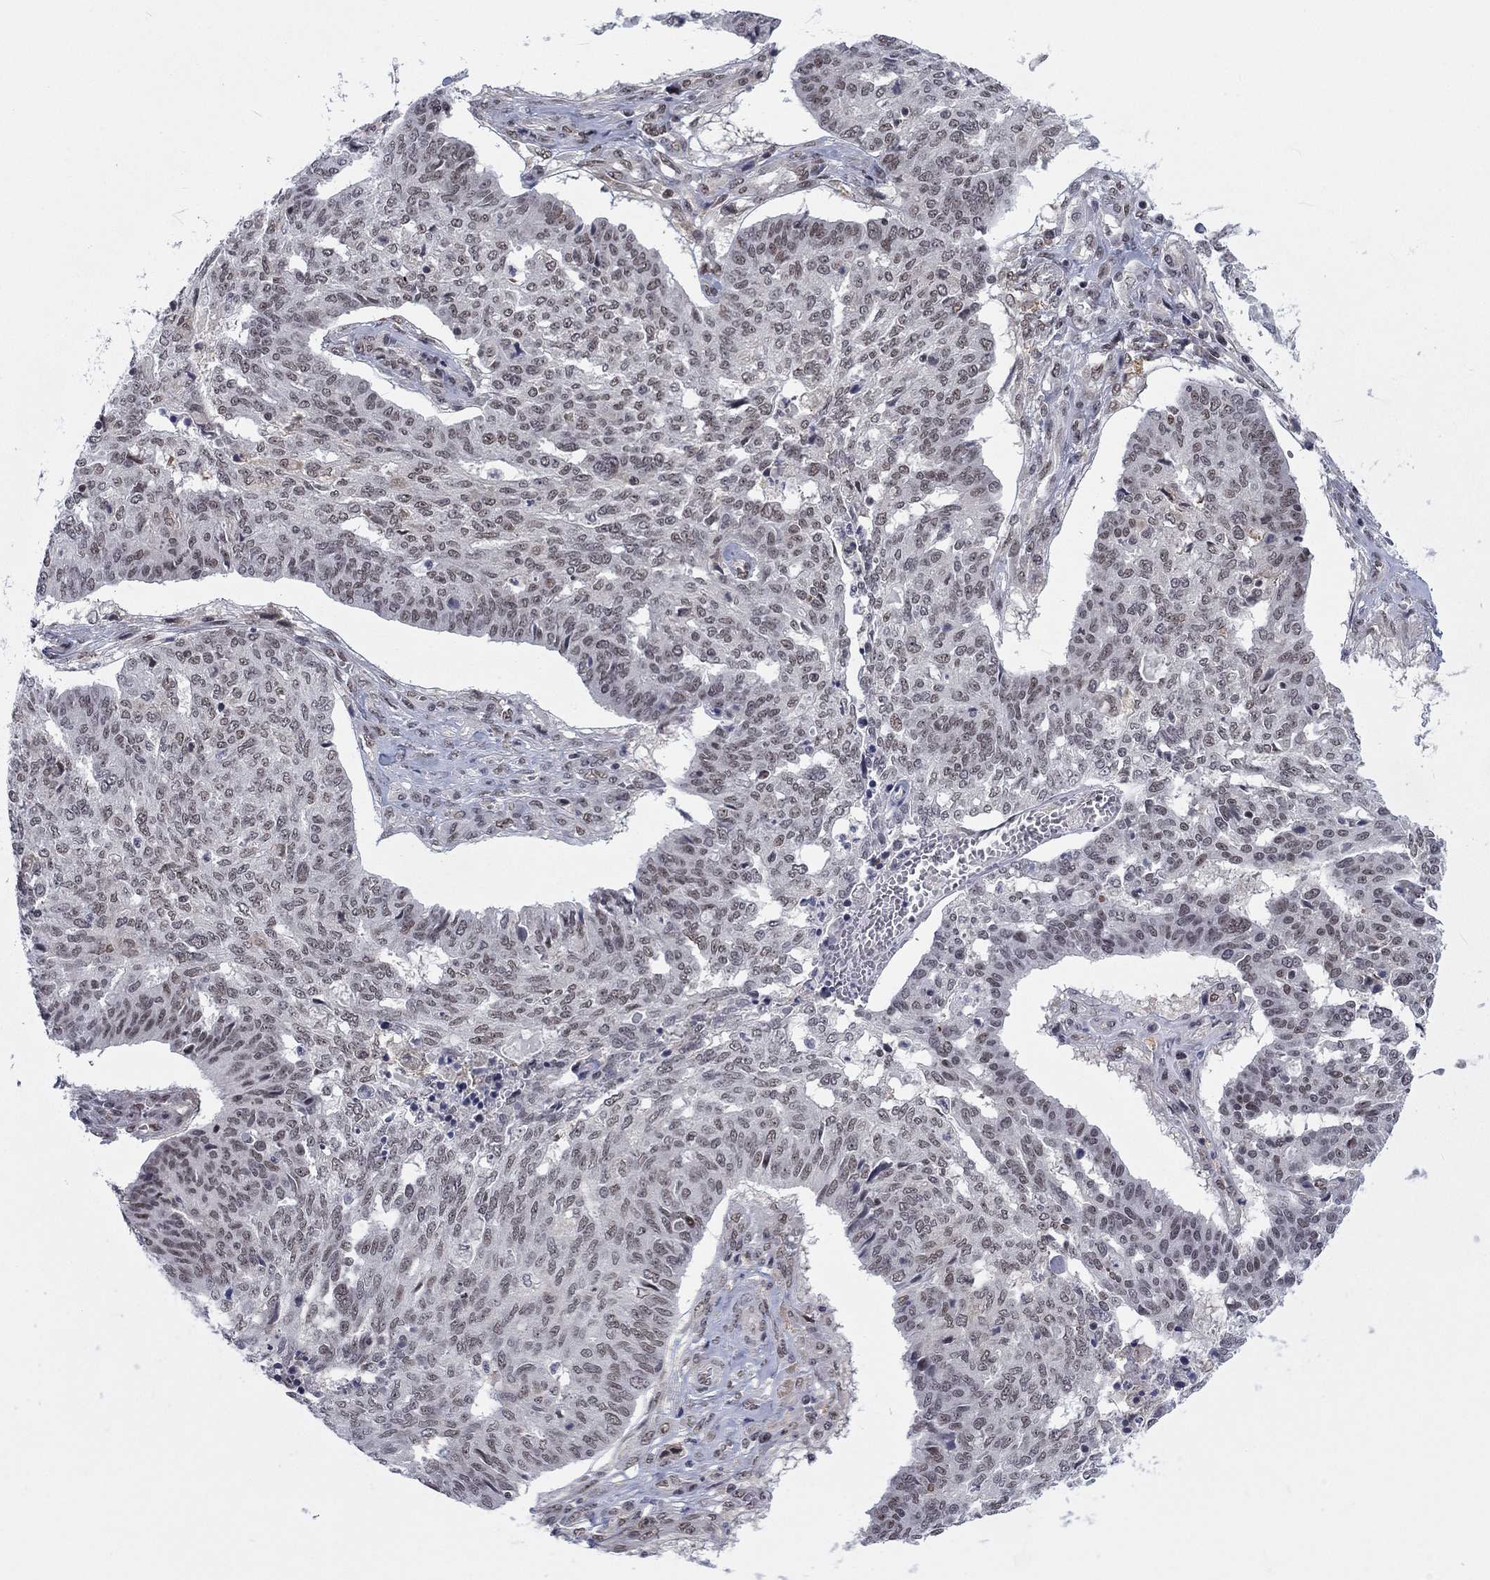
{"staining": {"intensity": "moderate", "quantity": "<25%", "location": "nuclear"}, "tissue": "ovarian cancer", "cell_type": "Tumor cells", "image_type": "cancer", "snomed": [{"axis": "morphology", "description": "Cystadenocarcinoma, serous, NOS"}, {"axis": "topography", "description": "Ovary"}], "caption": "A brown stain shows moderate nuclear expression of a protein in serous cystadenocarcinoma (ovarian) tumor cells. The protein of interest is shown in brown color, while the nuclei are stained blue.", "gene": "FYTTD1", "patient": {"sex": "female", "age": 67}}